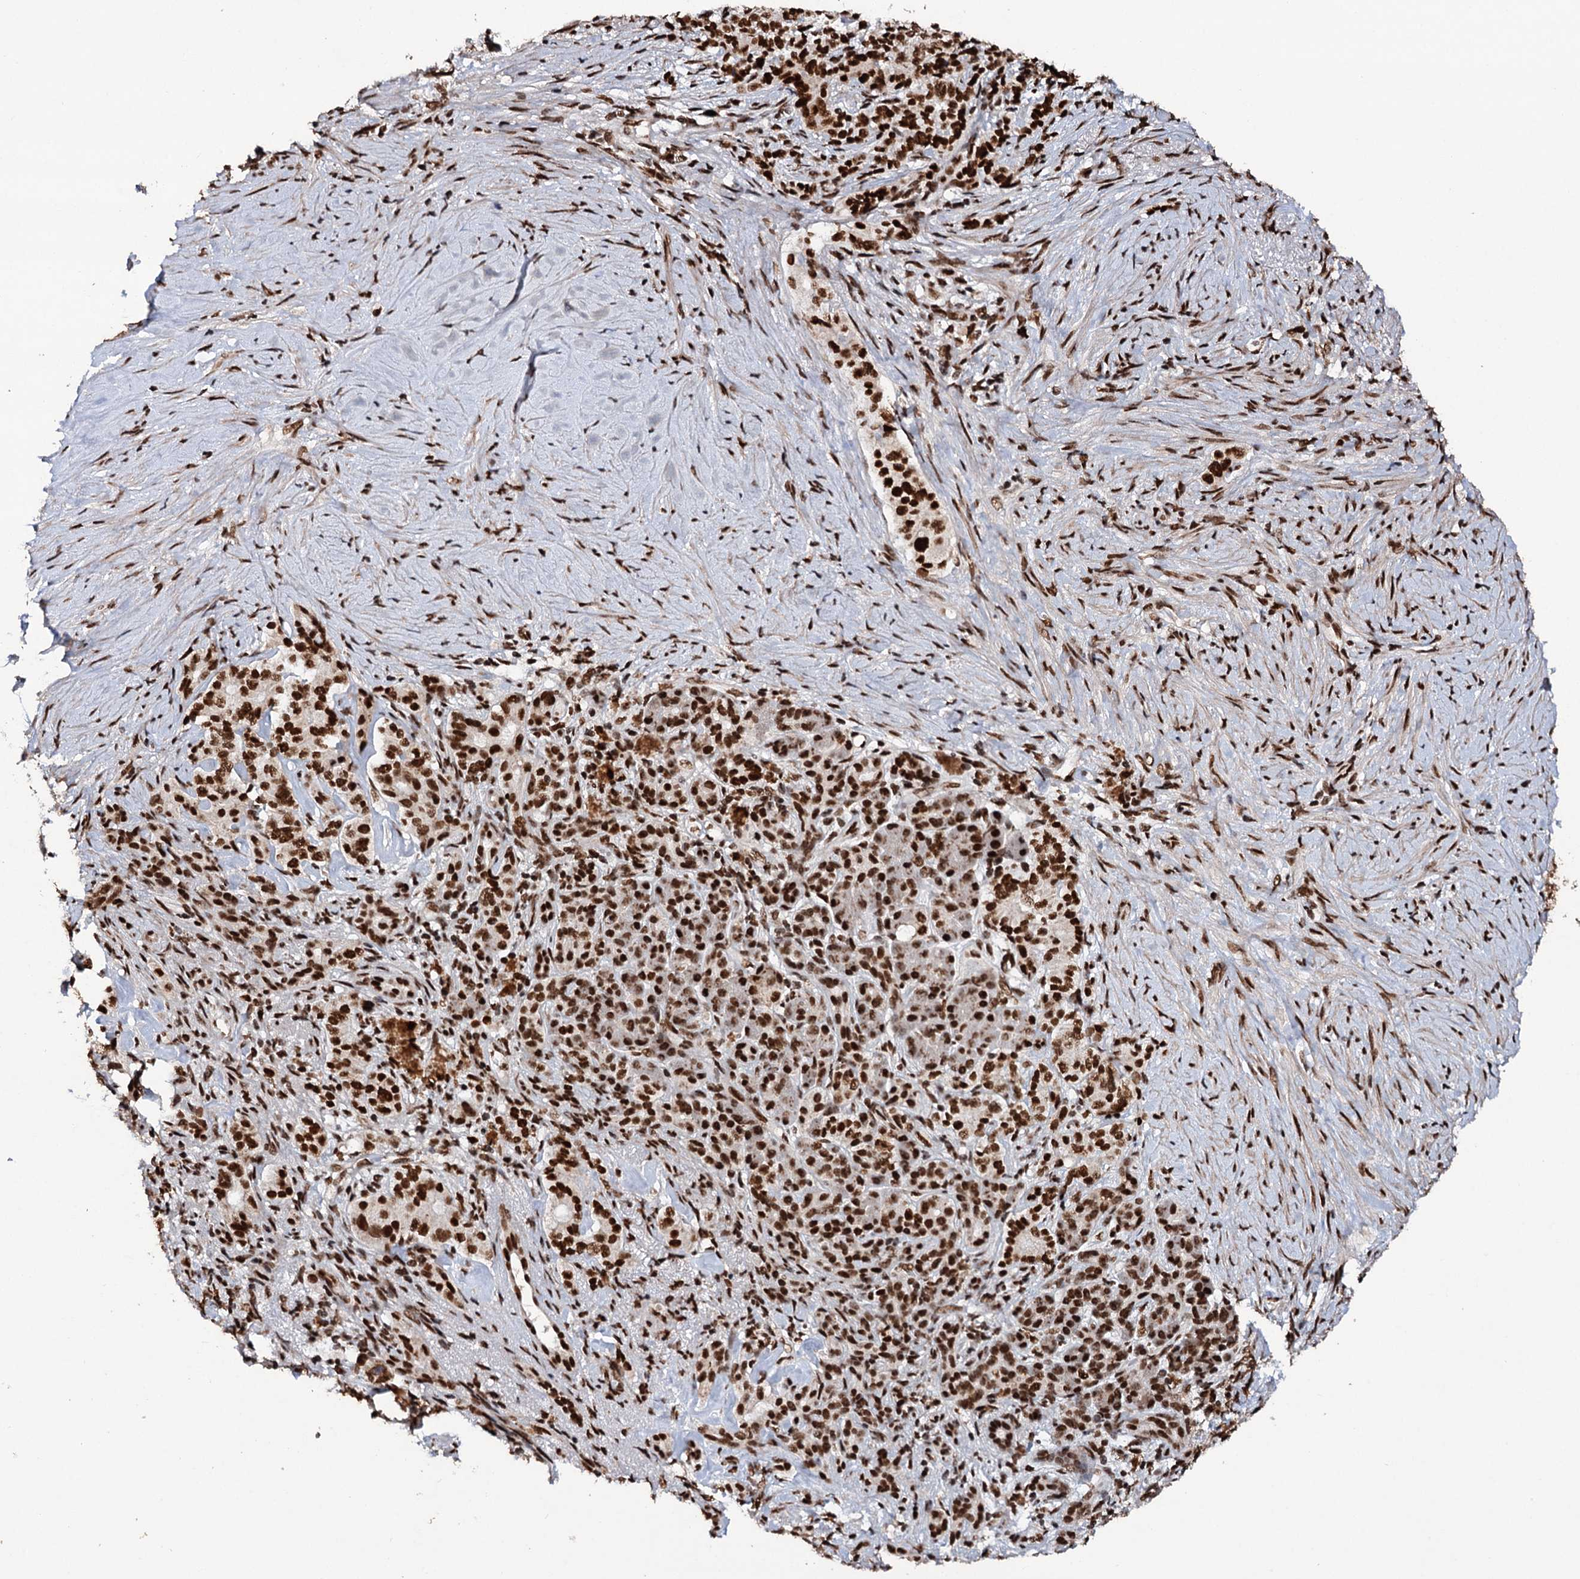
{"staining": {"intensity": "strong", "quantity": ">75%", "location": "nuclear"}, "tissue": "pancreatic cancer", "cell_type": "Tumor cells", "image_type": "cancer", "snomed": [{"axis": "morphology", "description": "Adenocarcinoma, NOS"}, {"axis": "topography", "description": "Pancreas"}], "caption": "Pancreatic adenocarcinoma stained with a protein marker reveals strong staining in tumor cells.", "gene": "MATR3", "patient": {"sex": "female", "age": 74}}